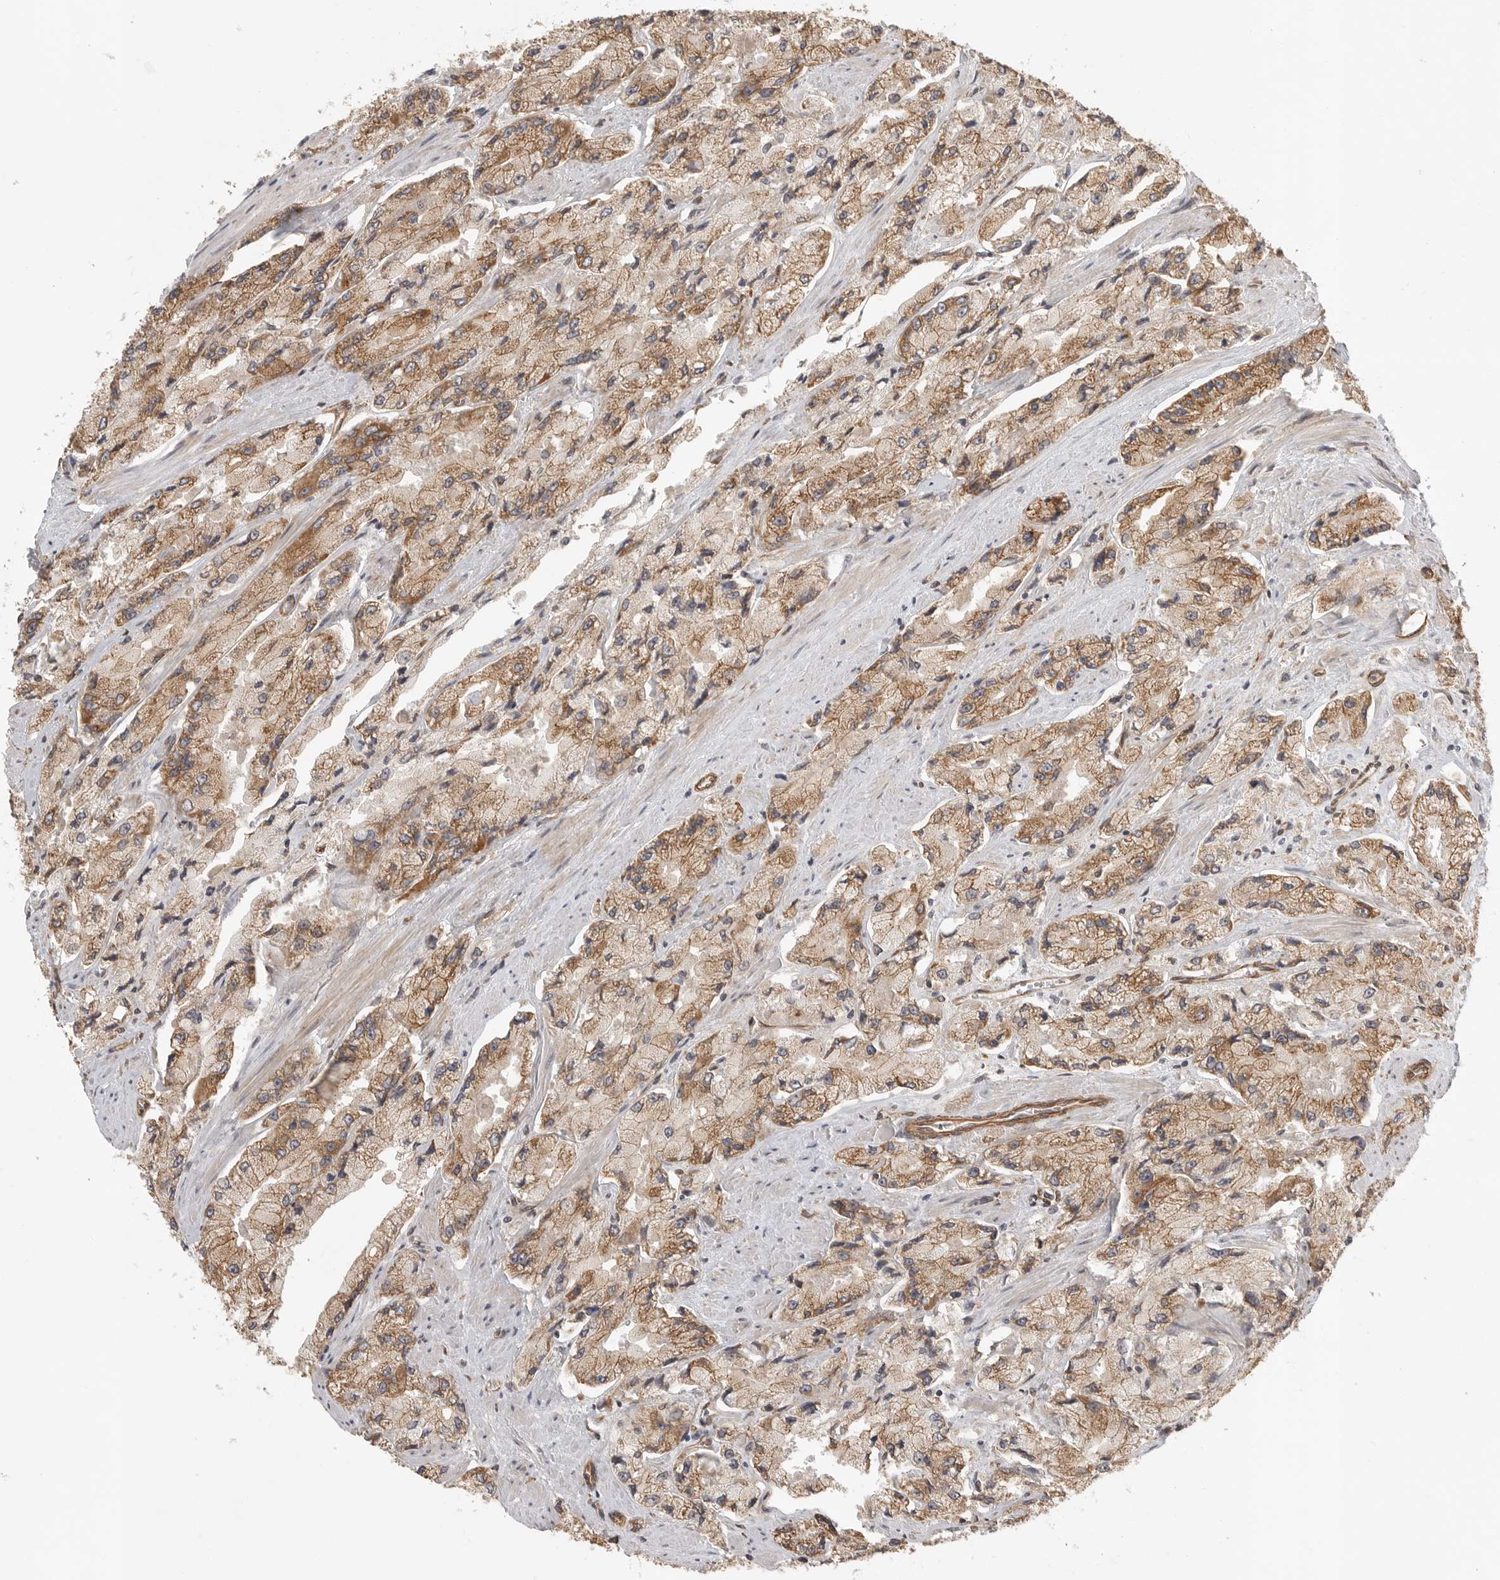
{"staining": {"intensity": "moderate", "quantity": ">75%", "location": "cytoplasmic/membranous"}, "tissue": "prostate cancer", "cell_type": "Tumor cells", "image_type": "cancer", "snomed": [{"axis": "morphology", "description": "Adenocarcinoma, High grade"}, {"axis": "topography", "description": "Prostate"}], "caption": "The micrograph reveals immunohistochemical staining of prostate cancer (high-grade adenocarcinoma). There is moderate cytoplasmic/membranous expression is appreciated in approximately >75% of tumor cells.", "gene": "ATOH7", "patient": {"sex": "male", "age": 58}}